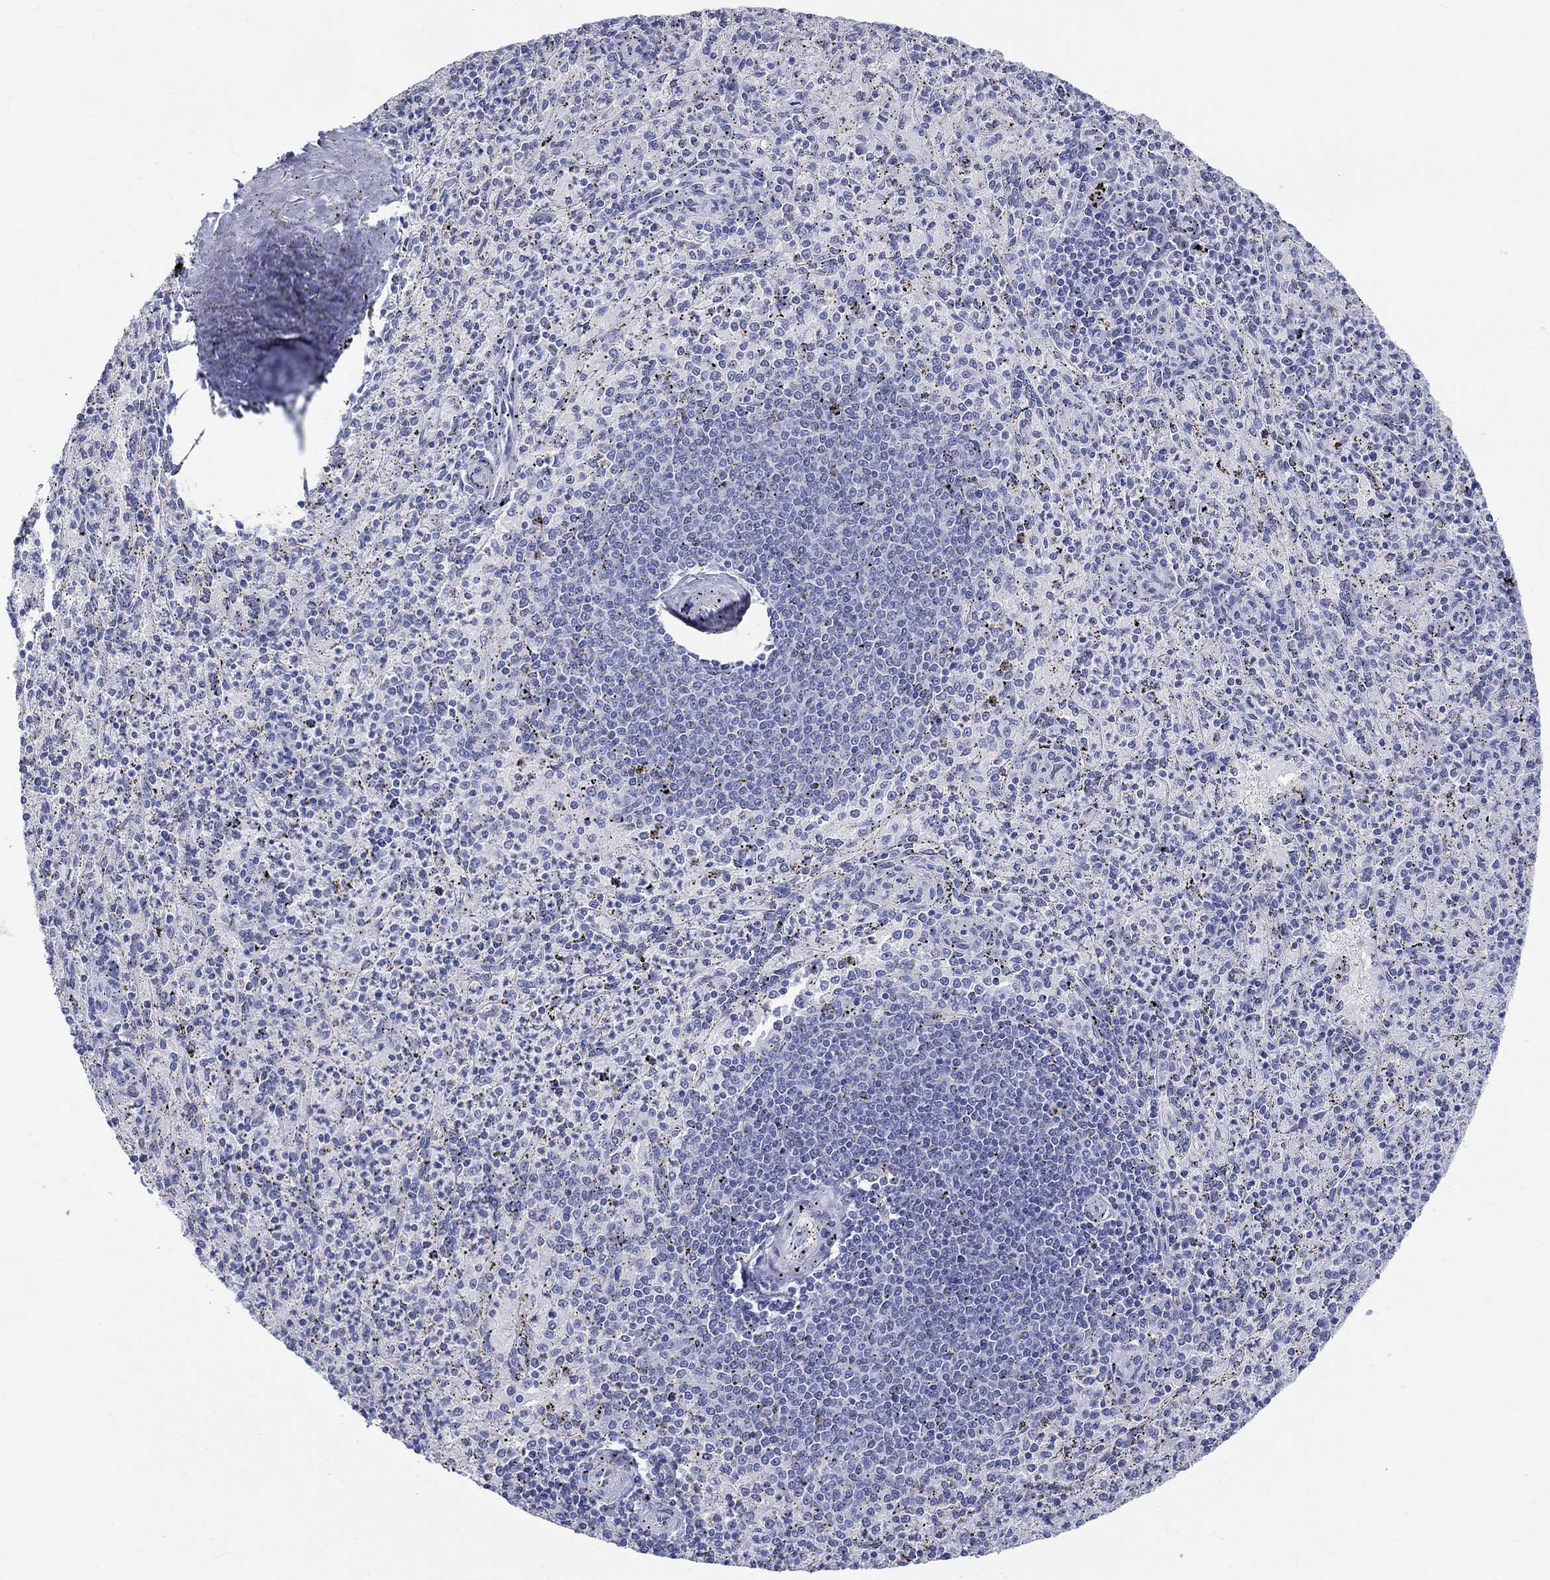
{"staining": {"intensity": "negative", "quantity": "none", "location": "none"}, "tissue": "spleen", "cell_type": "Cells in red pulp", "image_type": "normal", "snomed": [{"axis": "morphology", "description": "Normal tissue, NOS"}, {"axis": "topography", "description": "Spleen"}], "caption": "A high-resolution image shows immunohistochemistry (IHC) staining of benign spleen, which displays no significant expression in cells in red pulp. (DAB immunohistochemistry visualized using brightfield microscopy, high magnification).", "gene": "AKR1C1", "patient": {"sex": "male", "age": 60}}